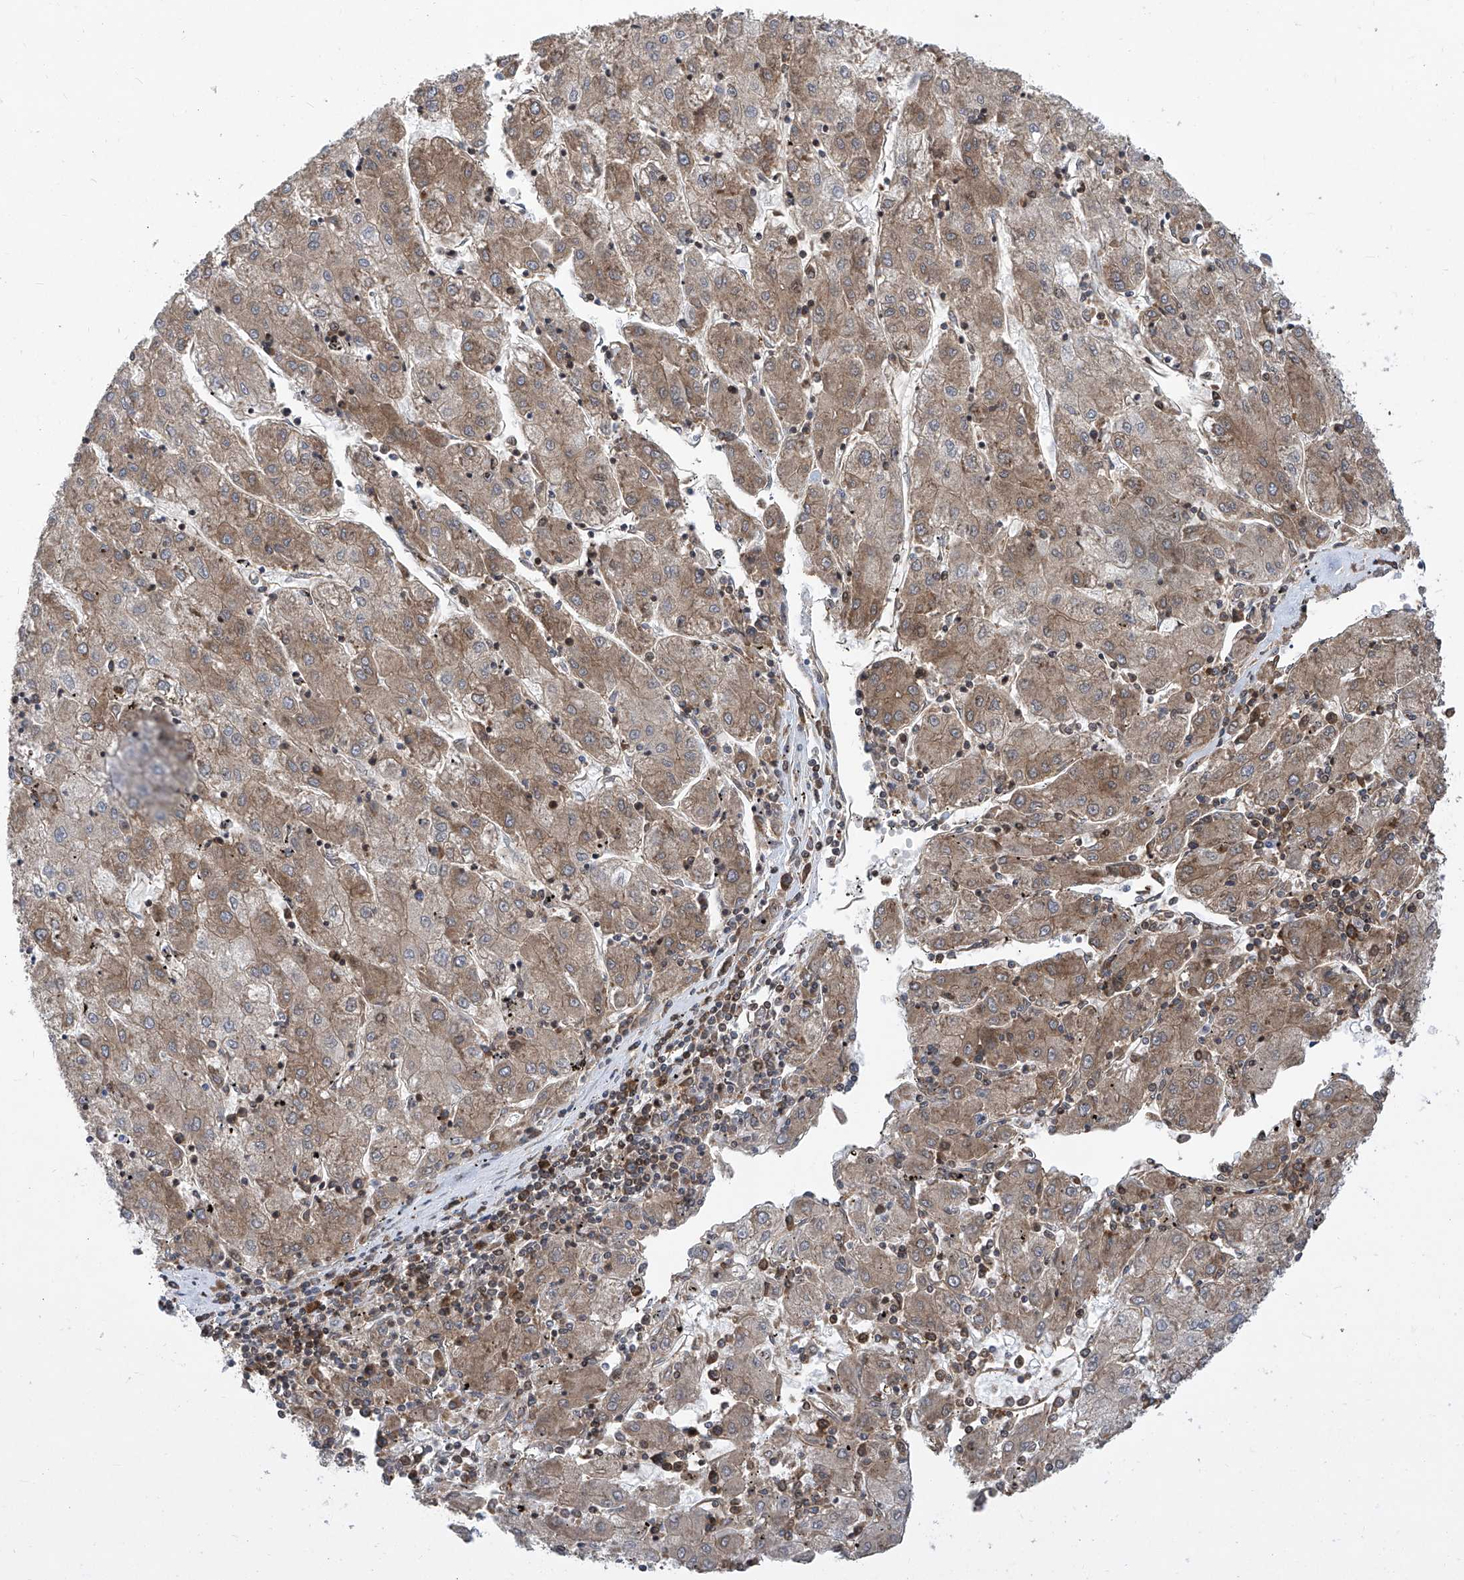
{"staining": {"intensity": "weak", "quantity": ">75%", "location": "cytoplasmic/membranous"}, "tissue": "liver cancer", "cell_type": "Tumor cells", "image_type": "cancer", "snomed": [{"axis": "morphology", "description": "Carcinoma, Hepatocellular, NOS"}, {"axis": "topography", "description": "Liver"}], "caption": "A brown stain highlights weak cytoplasmic/membranous expression of a protein in liver cancer (hepatocellular carcinoma) tumor cells.", "gene": "EIF3M", "patient": {"sex": "male", "age": 72}}